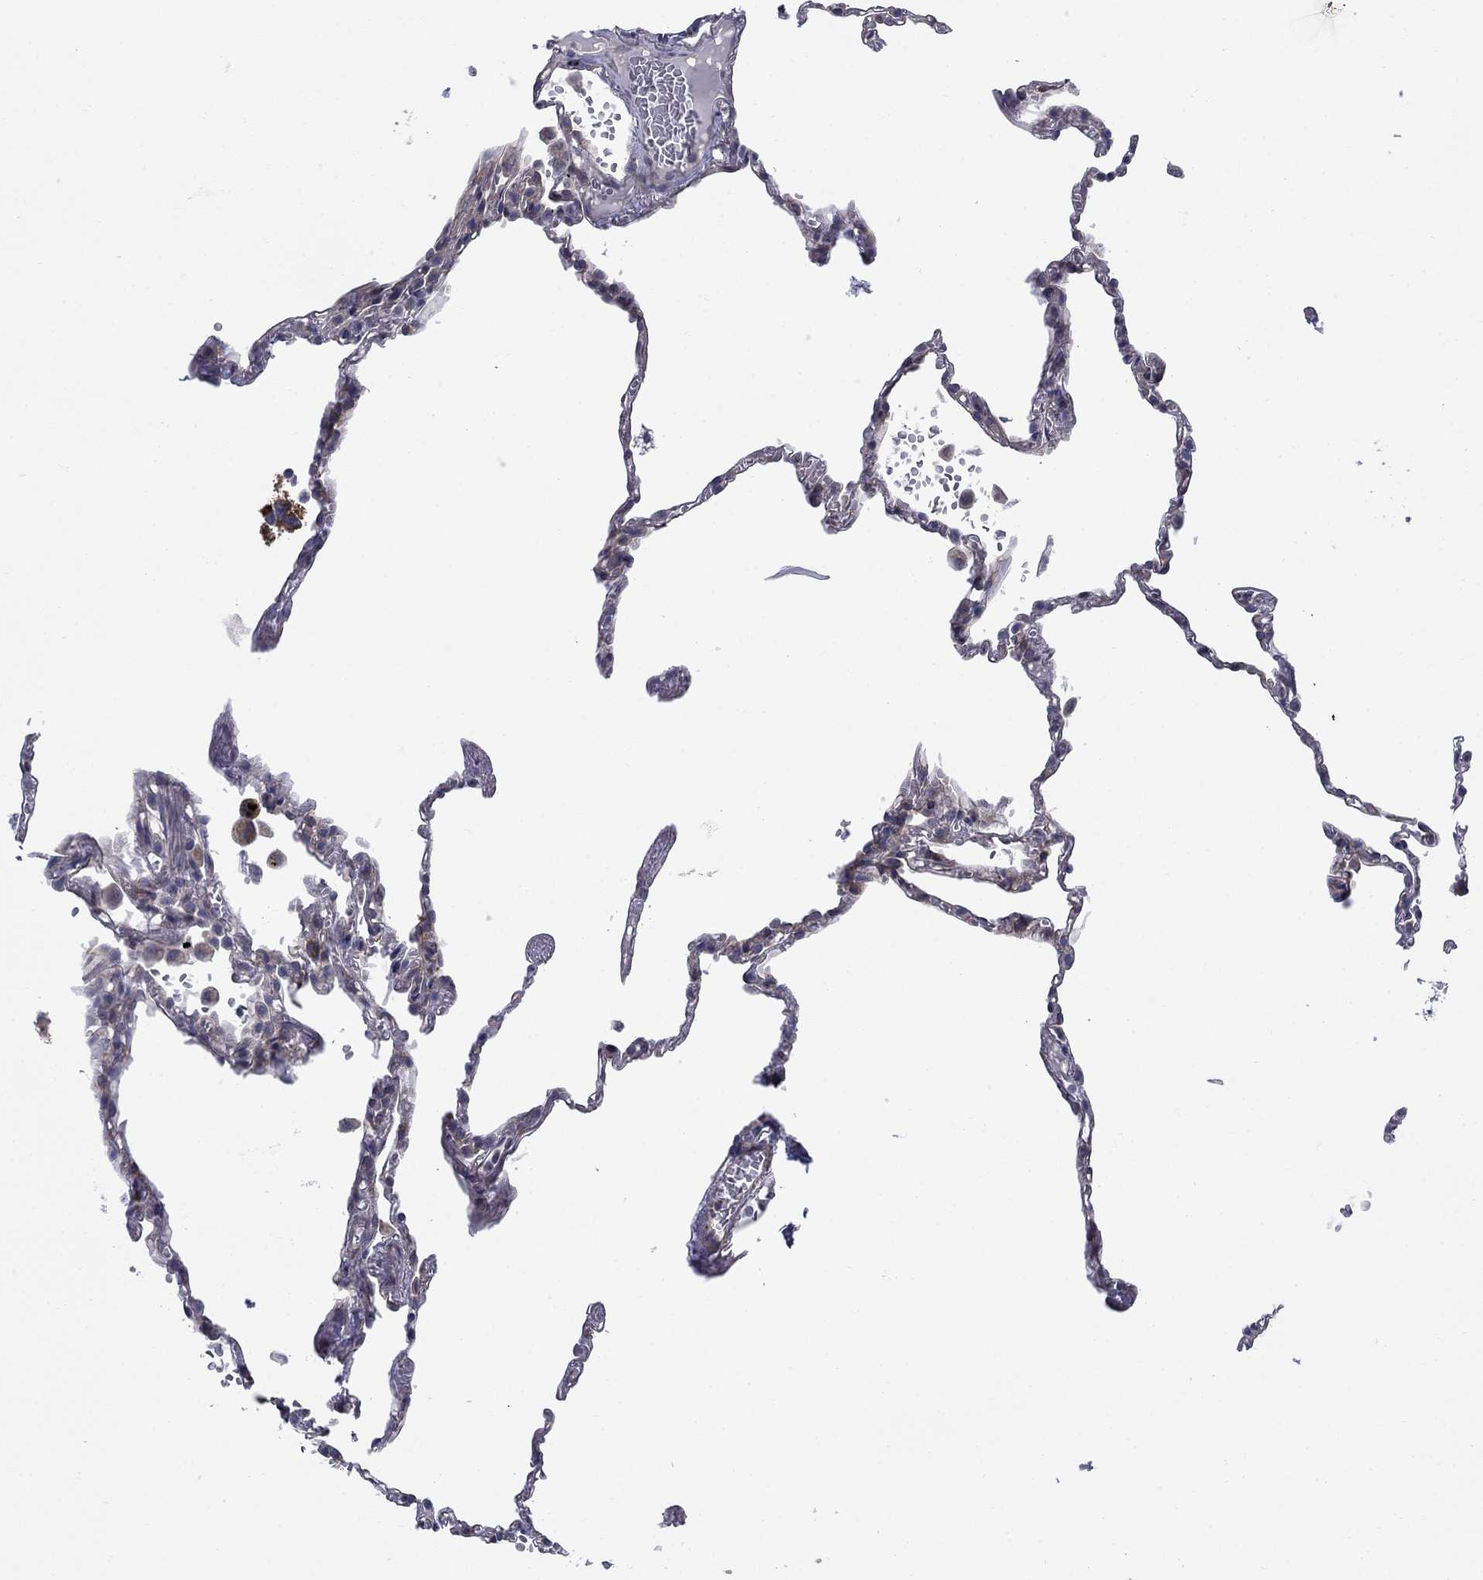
{"staining": {"intensity": "weak", "quantity": "25%-75%", "location": "cytoplasmic/membranous"}, "tissue": "lung", "cell_type": "Alveolar cells", "image_type": "normal", "snomed": [{"axis": "morphology", "description": "Normal tissue, NOS"}, {"axis": "topography", "description": "Lung"}], "caption": "About 25%-75% of alveolar cells in benign lung show weak cytoplasmic/membranous protein staining as visualized by brown immunohistochemical staining.", "gene": "FXR1", "patient": {"sex": "male", "age": 78}}